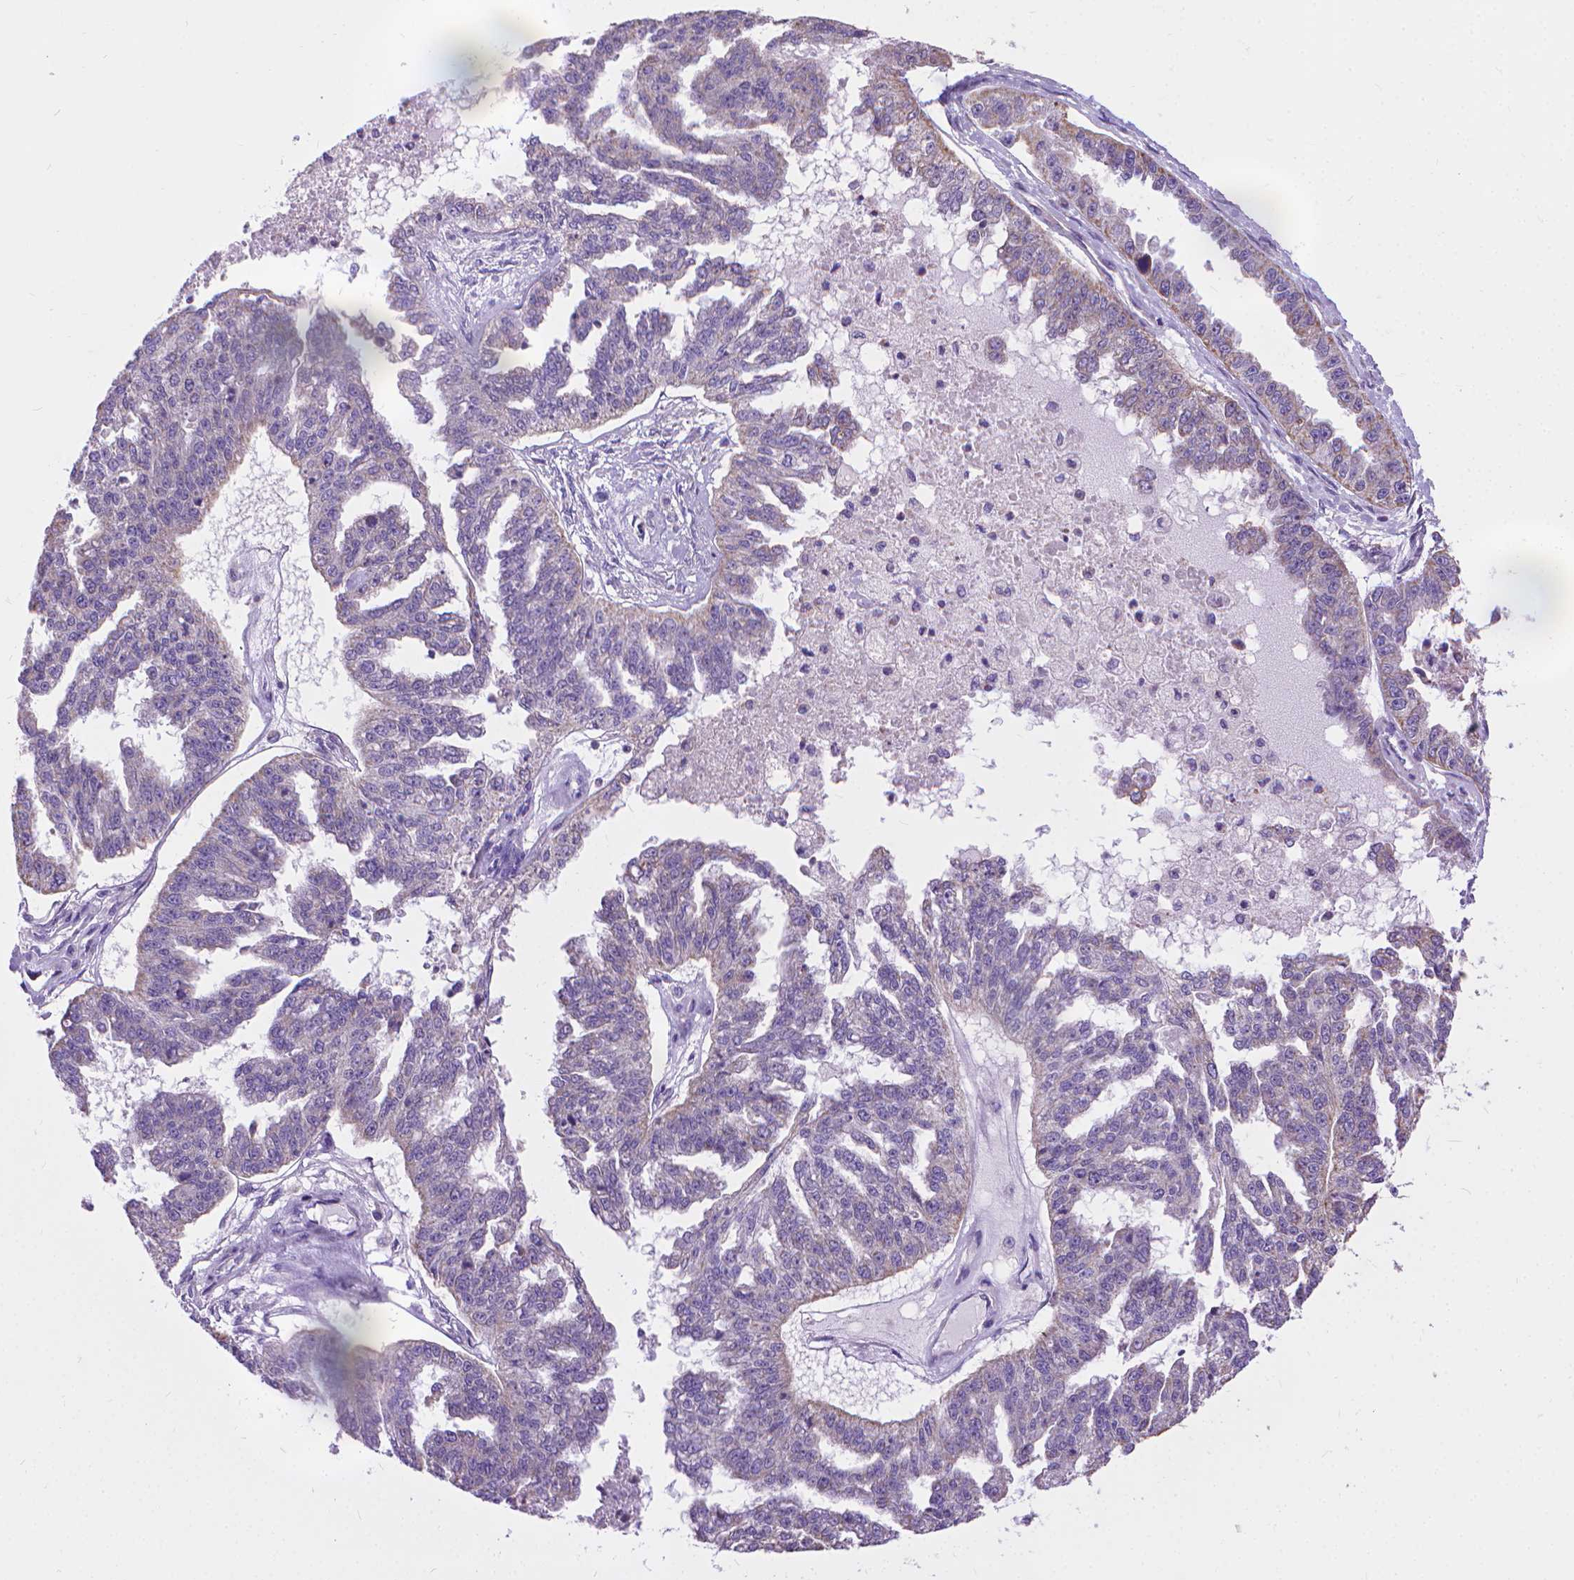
{"staining": {"intensity": "weak", "quantity": "<25%", "location": "cytoplasmic/membranous"}, "tissue": "ovarian cancer", "cell_type": "Tumor cells", "image_type": "cancer", "snomed": [{"axis": "morphology", "description": "Cystadenocarcinoma, serous, NOS"}, {"axis": "topography", "description": "Ovary"}], "caption": "An IHC image of ovarian cancer (serous cystadenocarcinoma) is shown. There is no staining in tumor cells of ovarian cancer (serous cystadenocarcinoma).", "gene": "SYN1", "patient": {"sex": "female", "age": 58}}